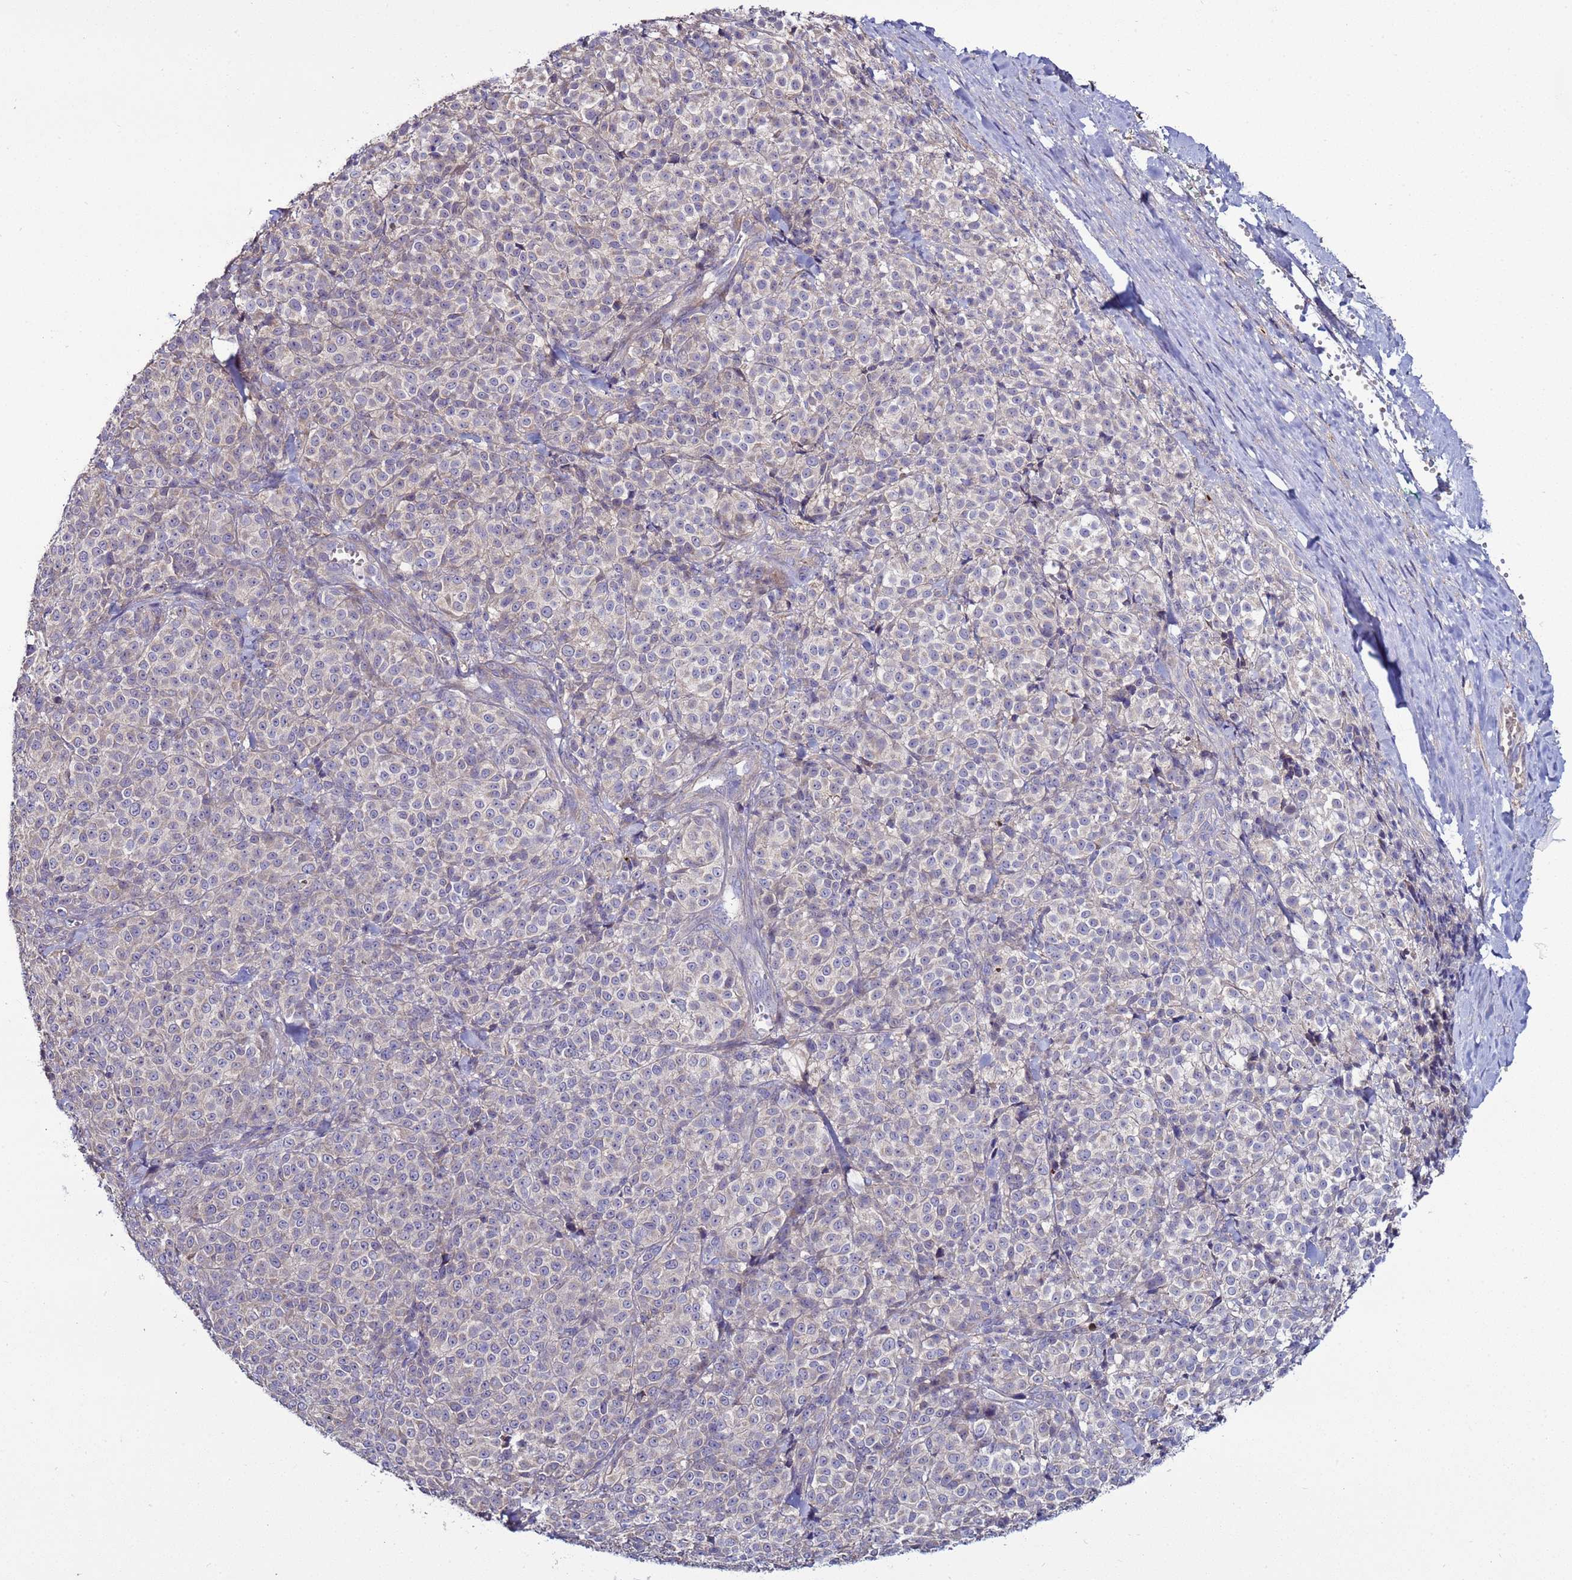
{"staining": {"intensity": "negative", "quantity": "none", "location": "none"}, "tissue": "melanoma", "cell_type": "Tumor cells", "image_type": "cancer", "snomed": [{"axis": "morphology", "description": "Normal tissue, NOS"}, {"axis": "morphology", "description": "Malignant melanoma, NOS"}, {"axis": "topography", "description": "Skin"}], "caption": "Immunohistochemistry micrograph of malignant melanoma stained for a protein (brown), which reveals no expression in tumor cells.", "gene": "RABL2B", "patient": {"sex": "female", "age": 34}}